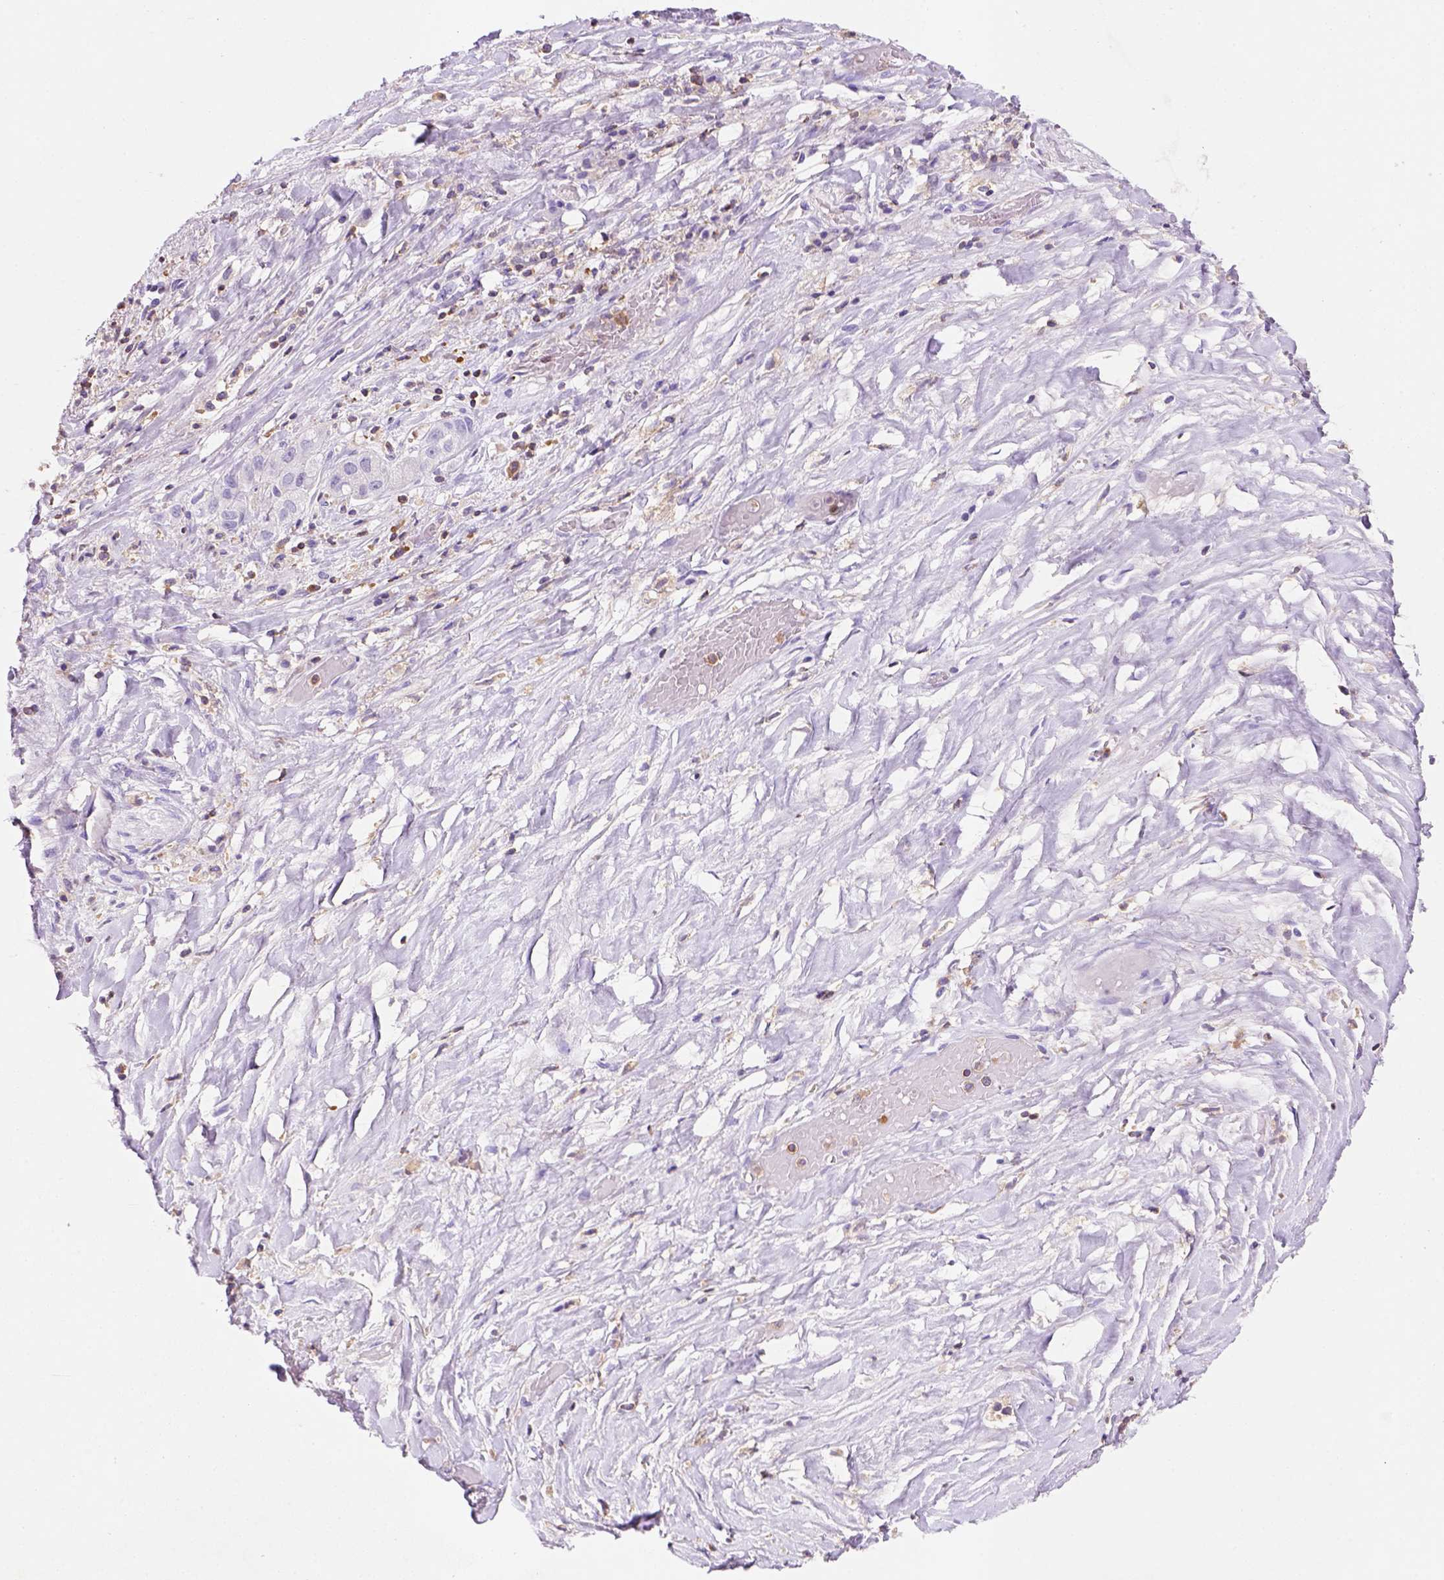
{"staining": {"intensity": "negative", "quantity": "none", "location": "none"}, "tissue": "liver cancer", "cell_type": "Tumor cells", "image_type": "cancer", "snomed": [{"axis": "morphology", "description": "Cholangiocarcinoma"}, {"axis": "topography", "description": "Liver"}], "caption": "Photomicrograph shows no significant protein positivity in tumor cells of liver cancer (cholangiocarcinoma).", "gene": "INPP5D", "patient": {"sex": "female", "age": 52}}